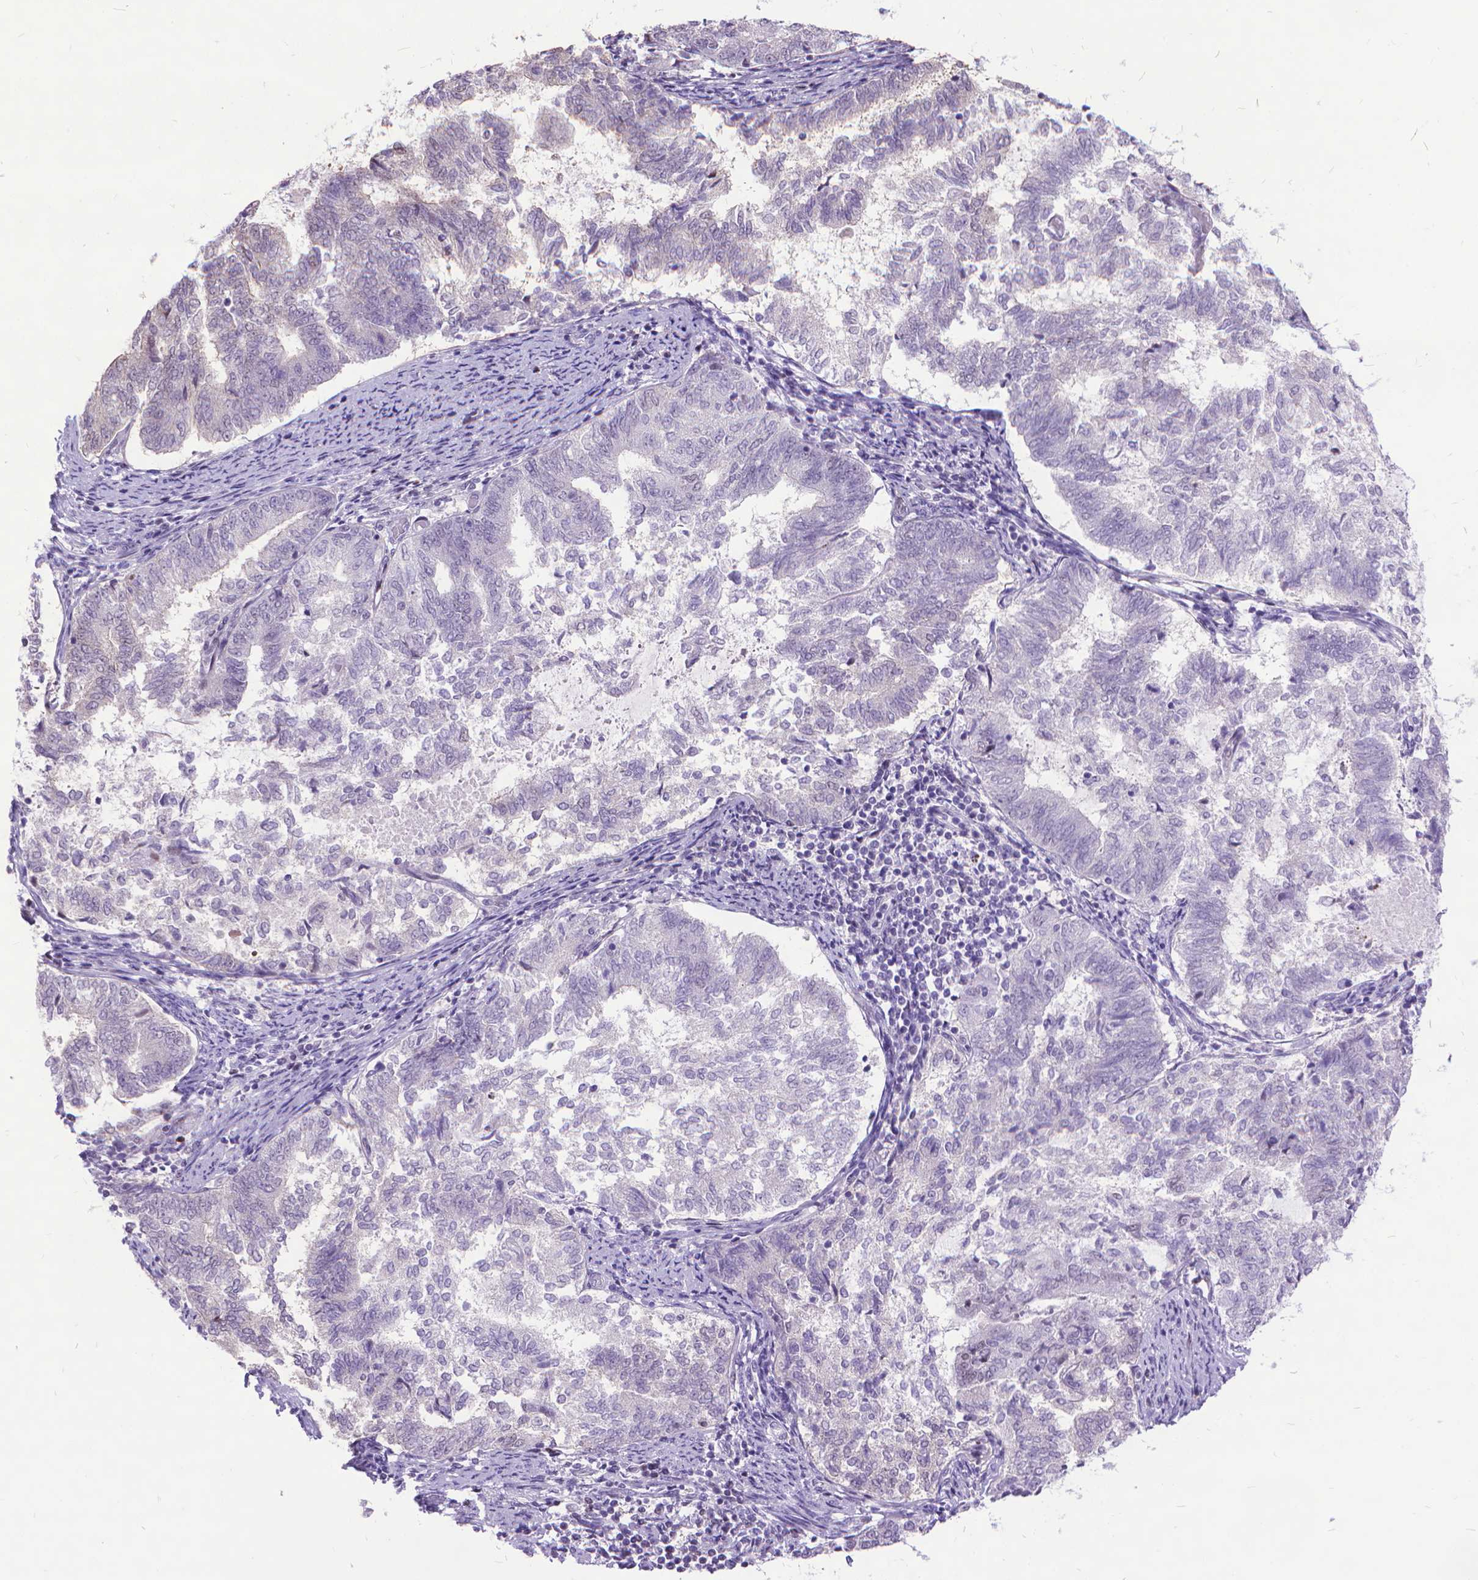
{"staining": {"intensity": "negative", "quantity": "none", "location": "none"}, "tissue": "endometrial cancer", "cell_type": "Tumor cells", "image_type": "cancer", "snomed": [{"axis": "morphology", "description": "Adenocarcinoma, NOS"}, {"axis": "topography", "description": "Endometrium"}], "caption": "This is an immunohistochemistry photomicrograph of endometrial cancer. There is no staining in tumor cells.", "gene": "POLE4", "patient": {"sex": "female", "age": 65}}